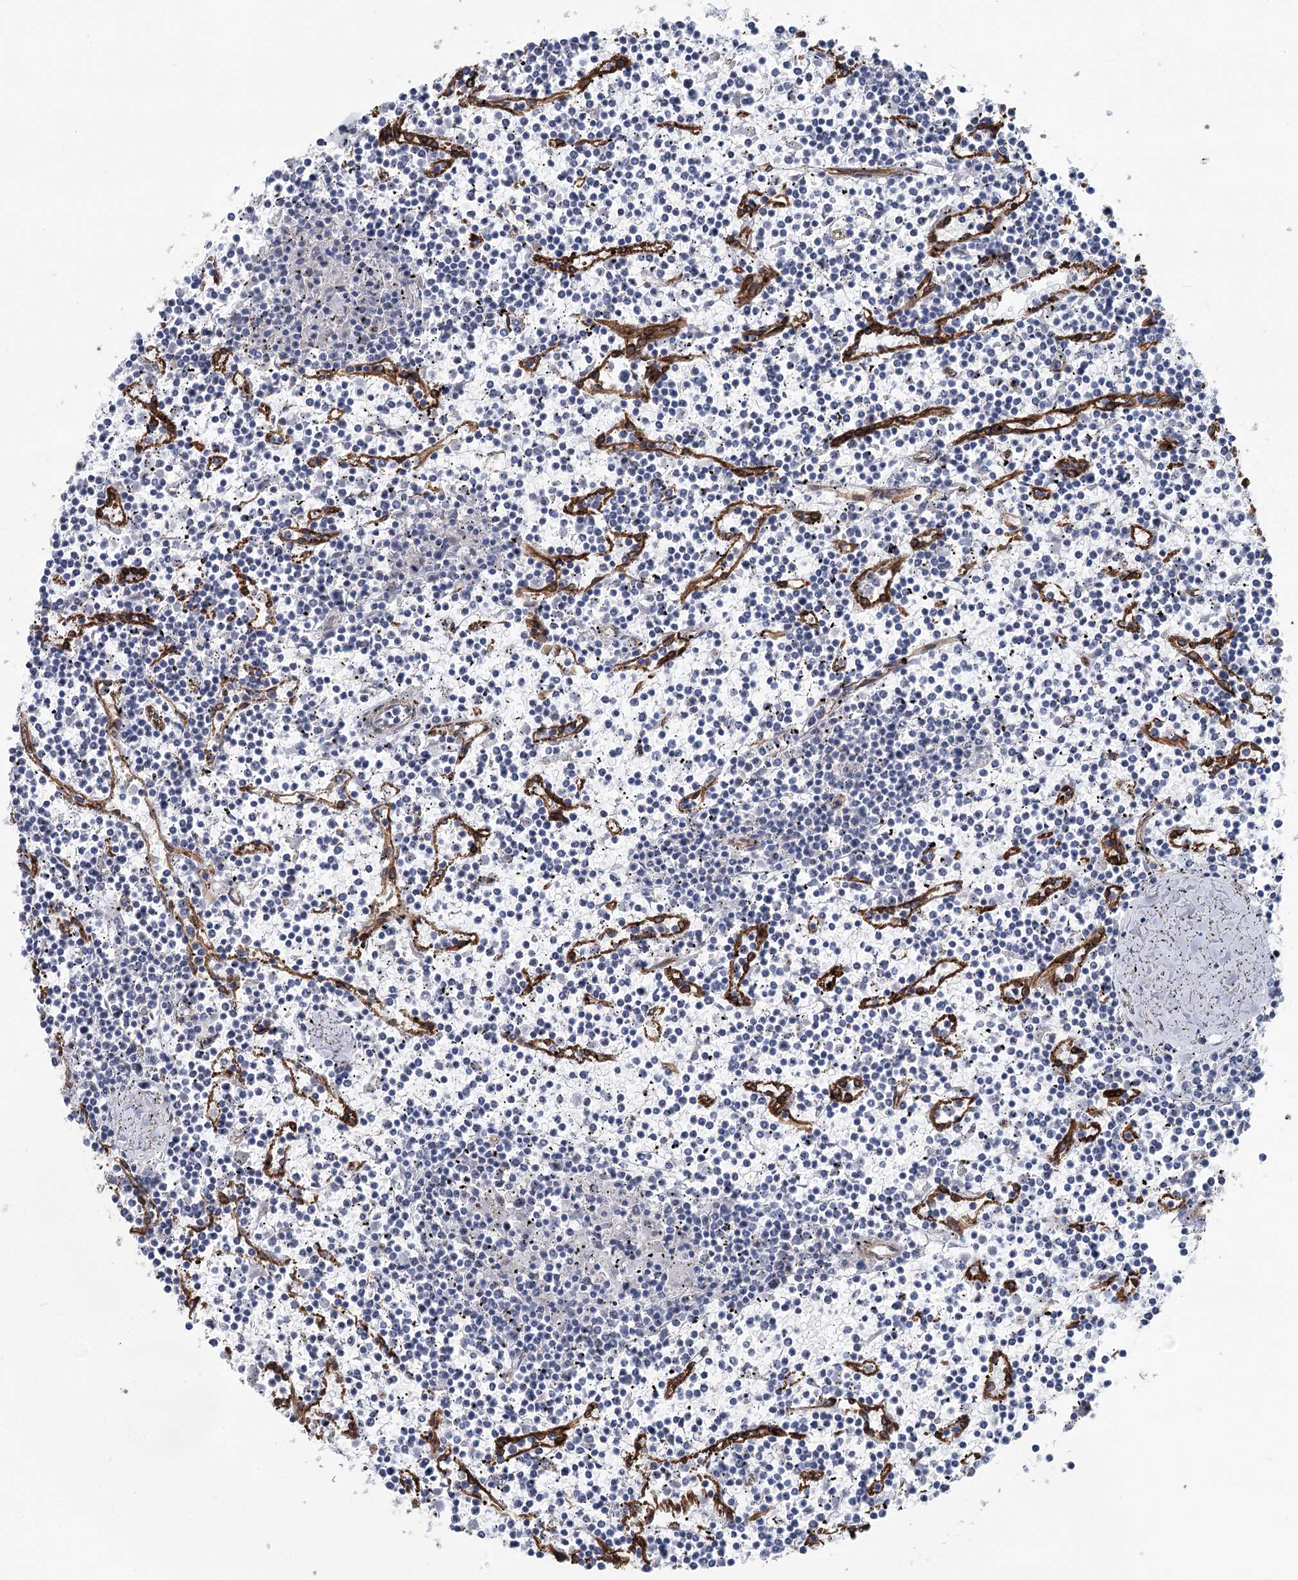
{"staining": {"intensity": "negative", "quantity": "none", "location": "none"}, "tissue": "lymphoma", "cell_type": "Tumor cells", "image_type": "cancer", "snomed": [{"axis": "morphology", "description": "Malignant lymphoma, non-Hodgkin's type, Low grade"}, {"axis": "topography", "description": "Spleen"}], "caption": "Immunohistochemistry (IHC) image of malignant lymphoma, non-Hodgkin's type (low-grade) stained for a protein (brown), which demonstrates no expression in tumor cells. Nuclei are stained in blue.", "gene": "IQSEC1", "patient": {"sex": "female", "age": 19}}